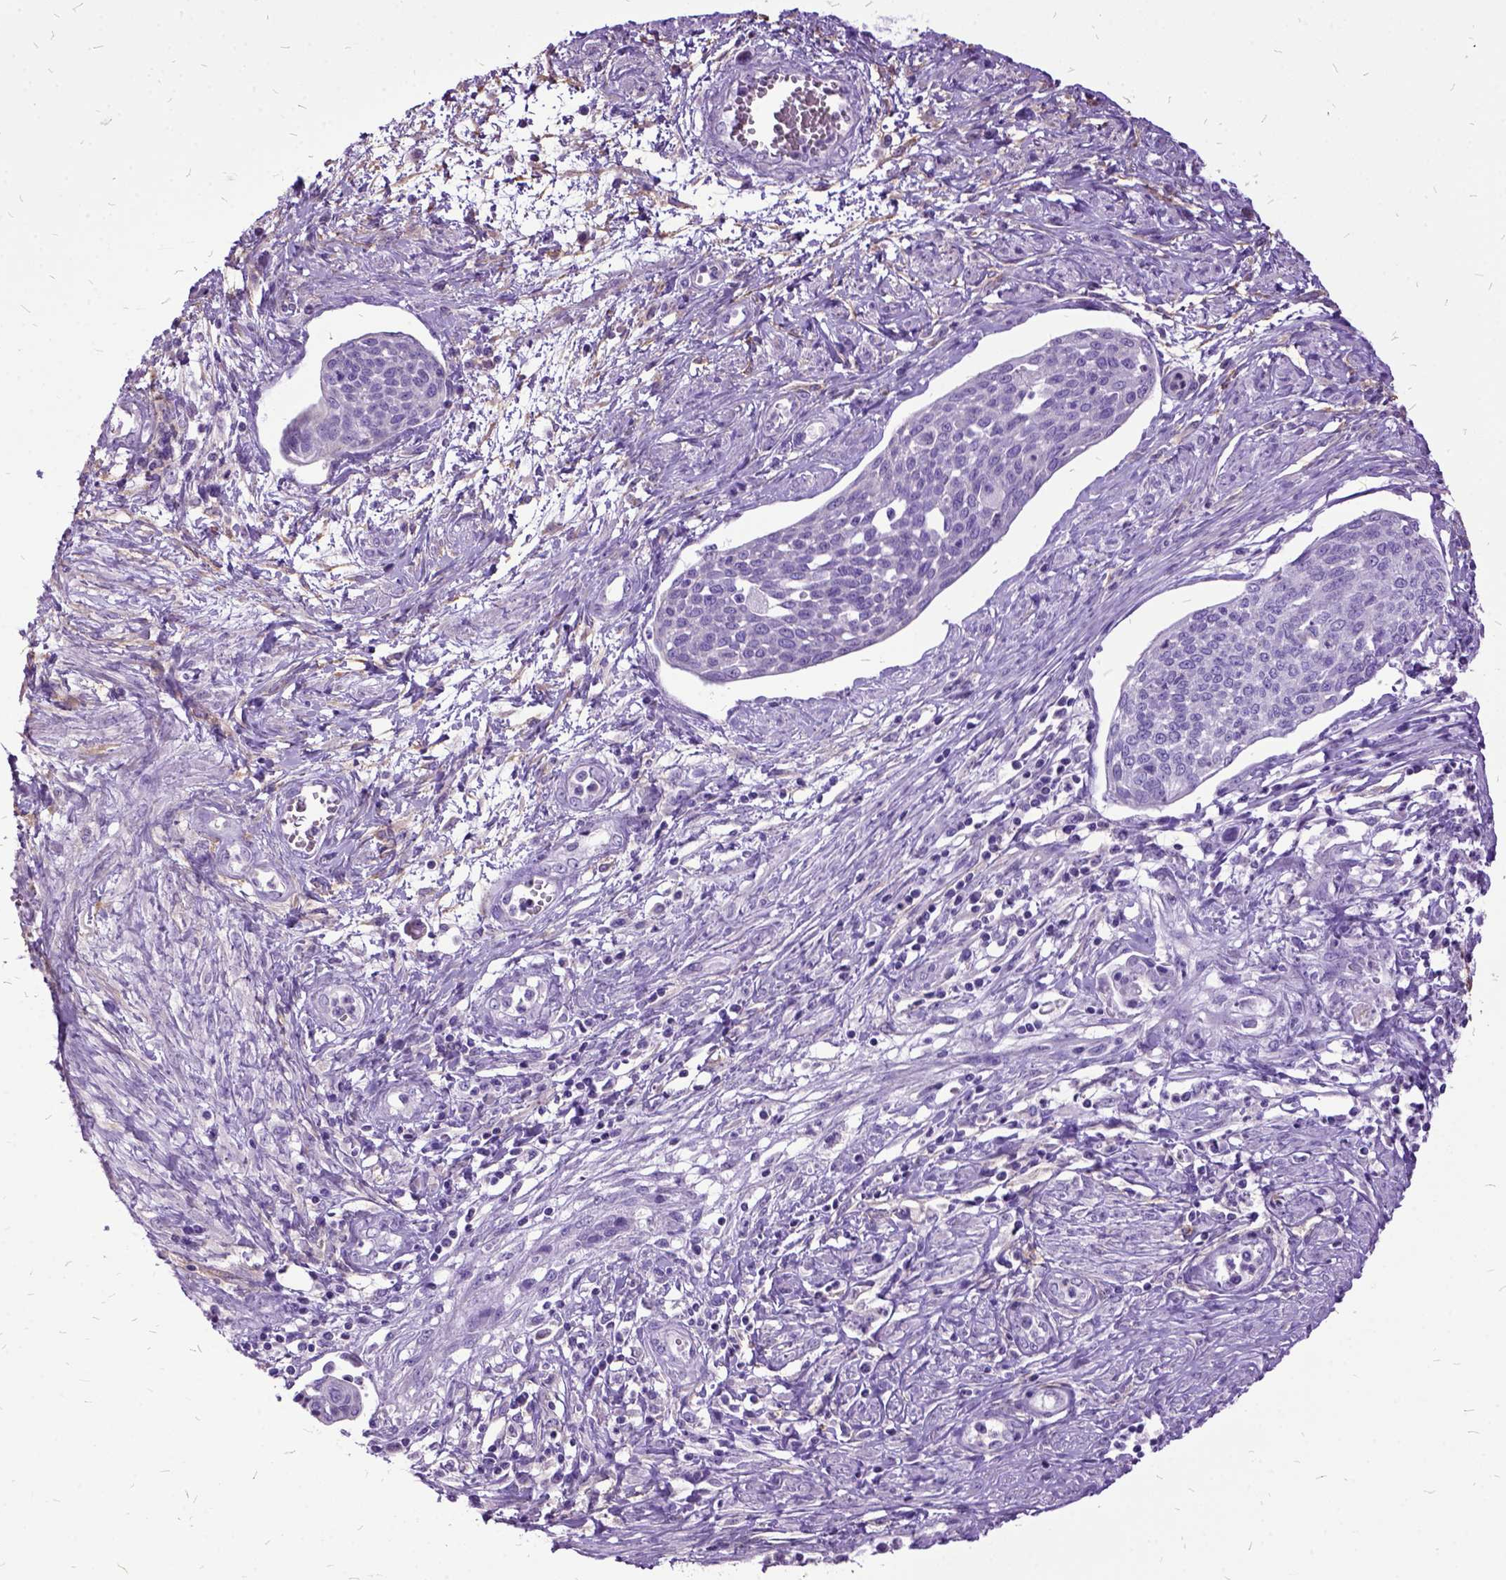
{"staining": {"intensity": "negative", "quantity": "none", "location": "none"}, "tissue": "cervical cancer", "cell_type": "Tumor cells", "image_type": "cancer", "snomed": [{"axis": "morphology", "description": "Squamous cell carcinoma, NOS"}, {"axis": "topography", "description": "Cervix"}], "caption": "There is no significant staining in tumor cells of squamous cell carcinoma (cervical).", "gene": "MME", "patient": {"sex": "female", "age": 34}}